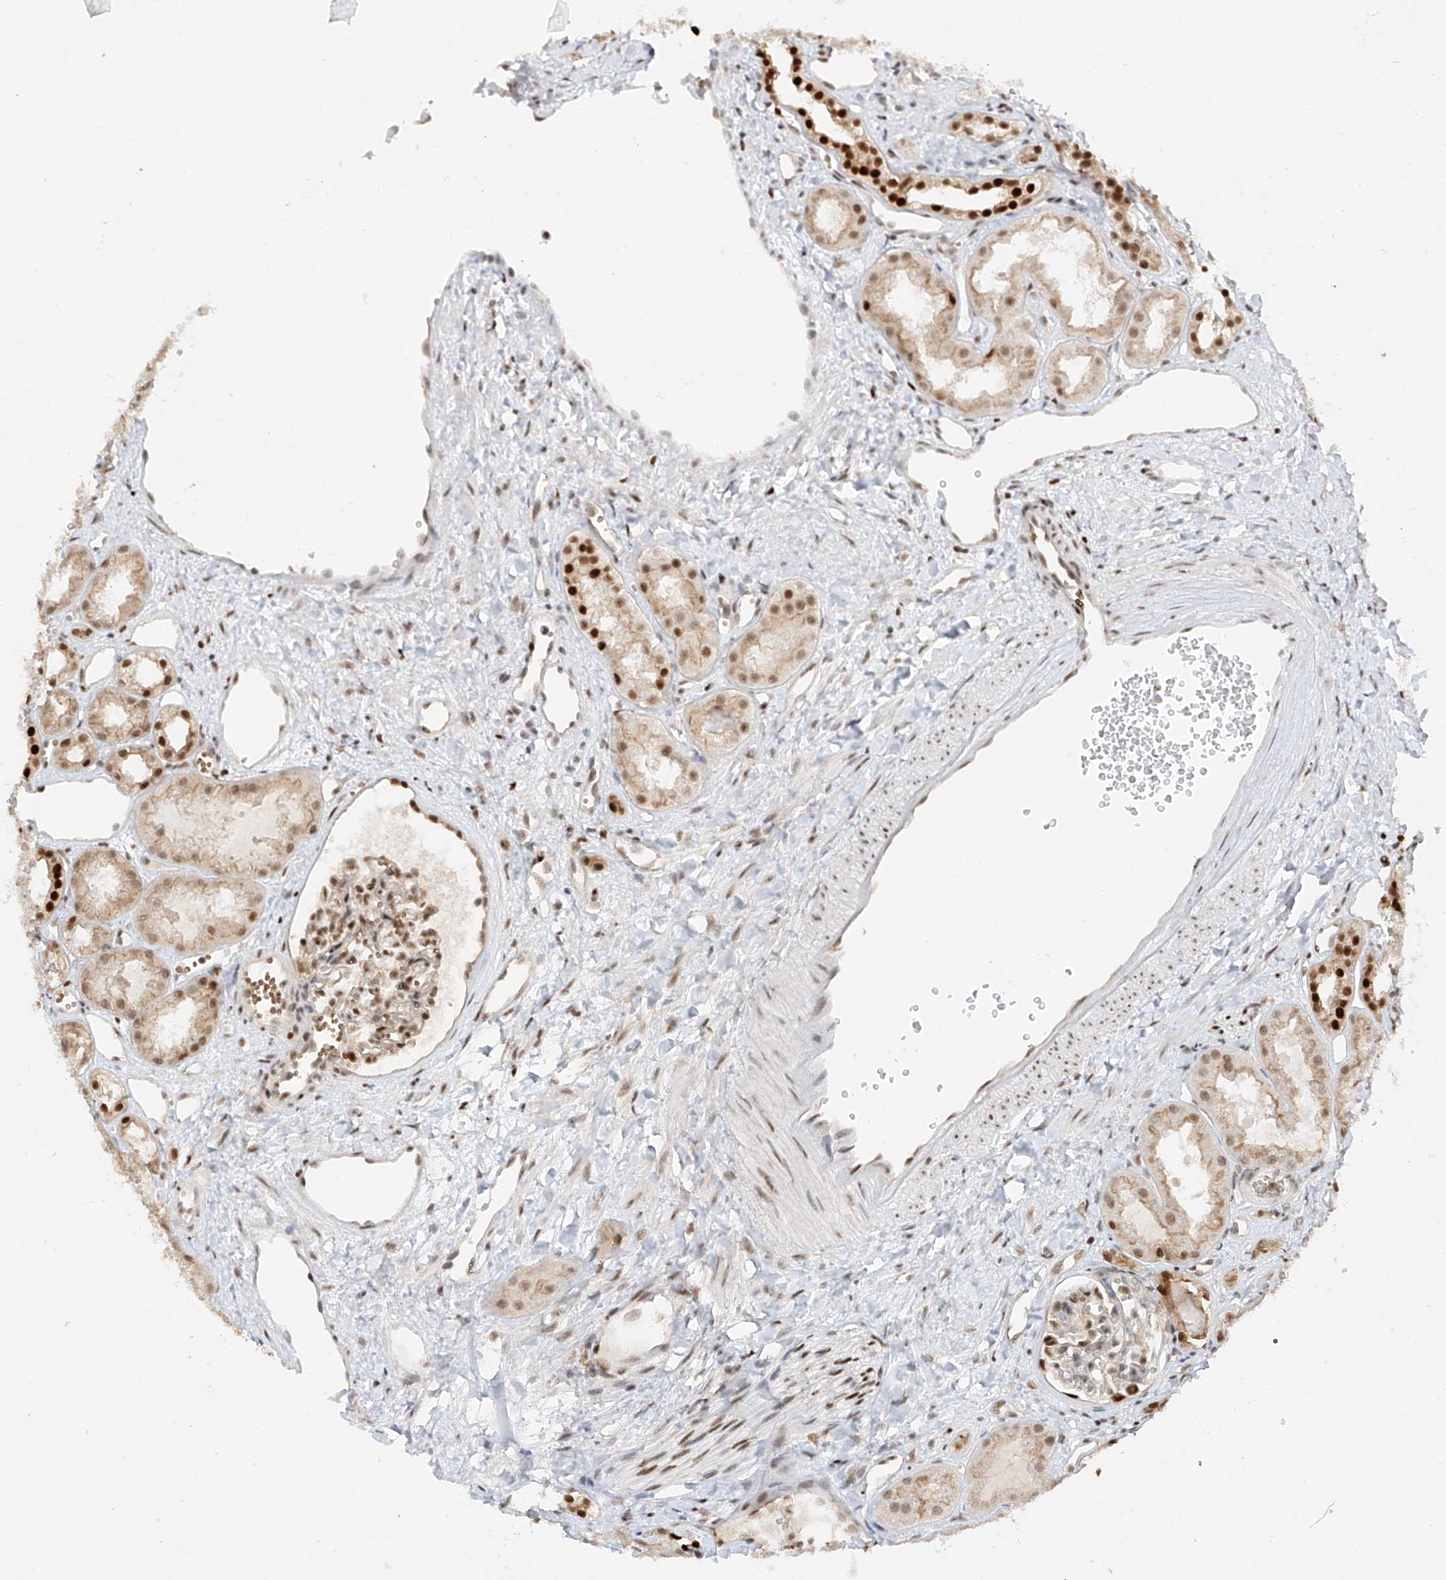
{"staining": {"intensity": "moderate", "quantity": "25%-75%", "location": "nuclear"}, "tissue": "kidney", "cell_type": "Cells in glomeruli", "image_type": "normal", "snomed": [{"axis": "morphology", "description": "Normal tissue, NOS"}, {"axis": "topography", "description": "Kidney"}], "caption": "Immunohistochemistry (IHC) of unremarkable human kidney shows medium levels of moderate nuclear staining in about 25%-75% of cells in glomeruli. (DAB = brown stain, brightfield microscopy at high magnification).", "gene": "POGK", "patient": {"sex": "male", "age": 16}}